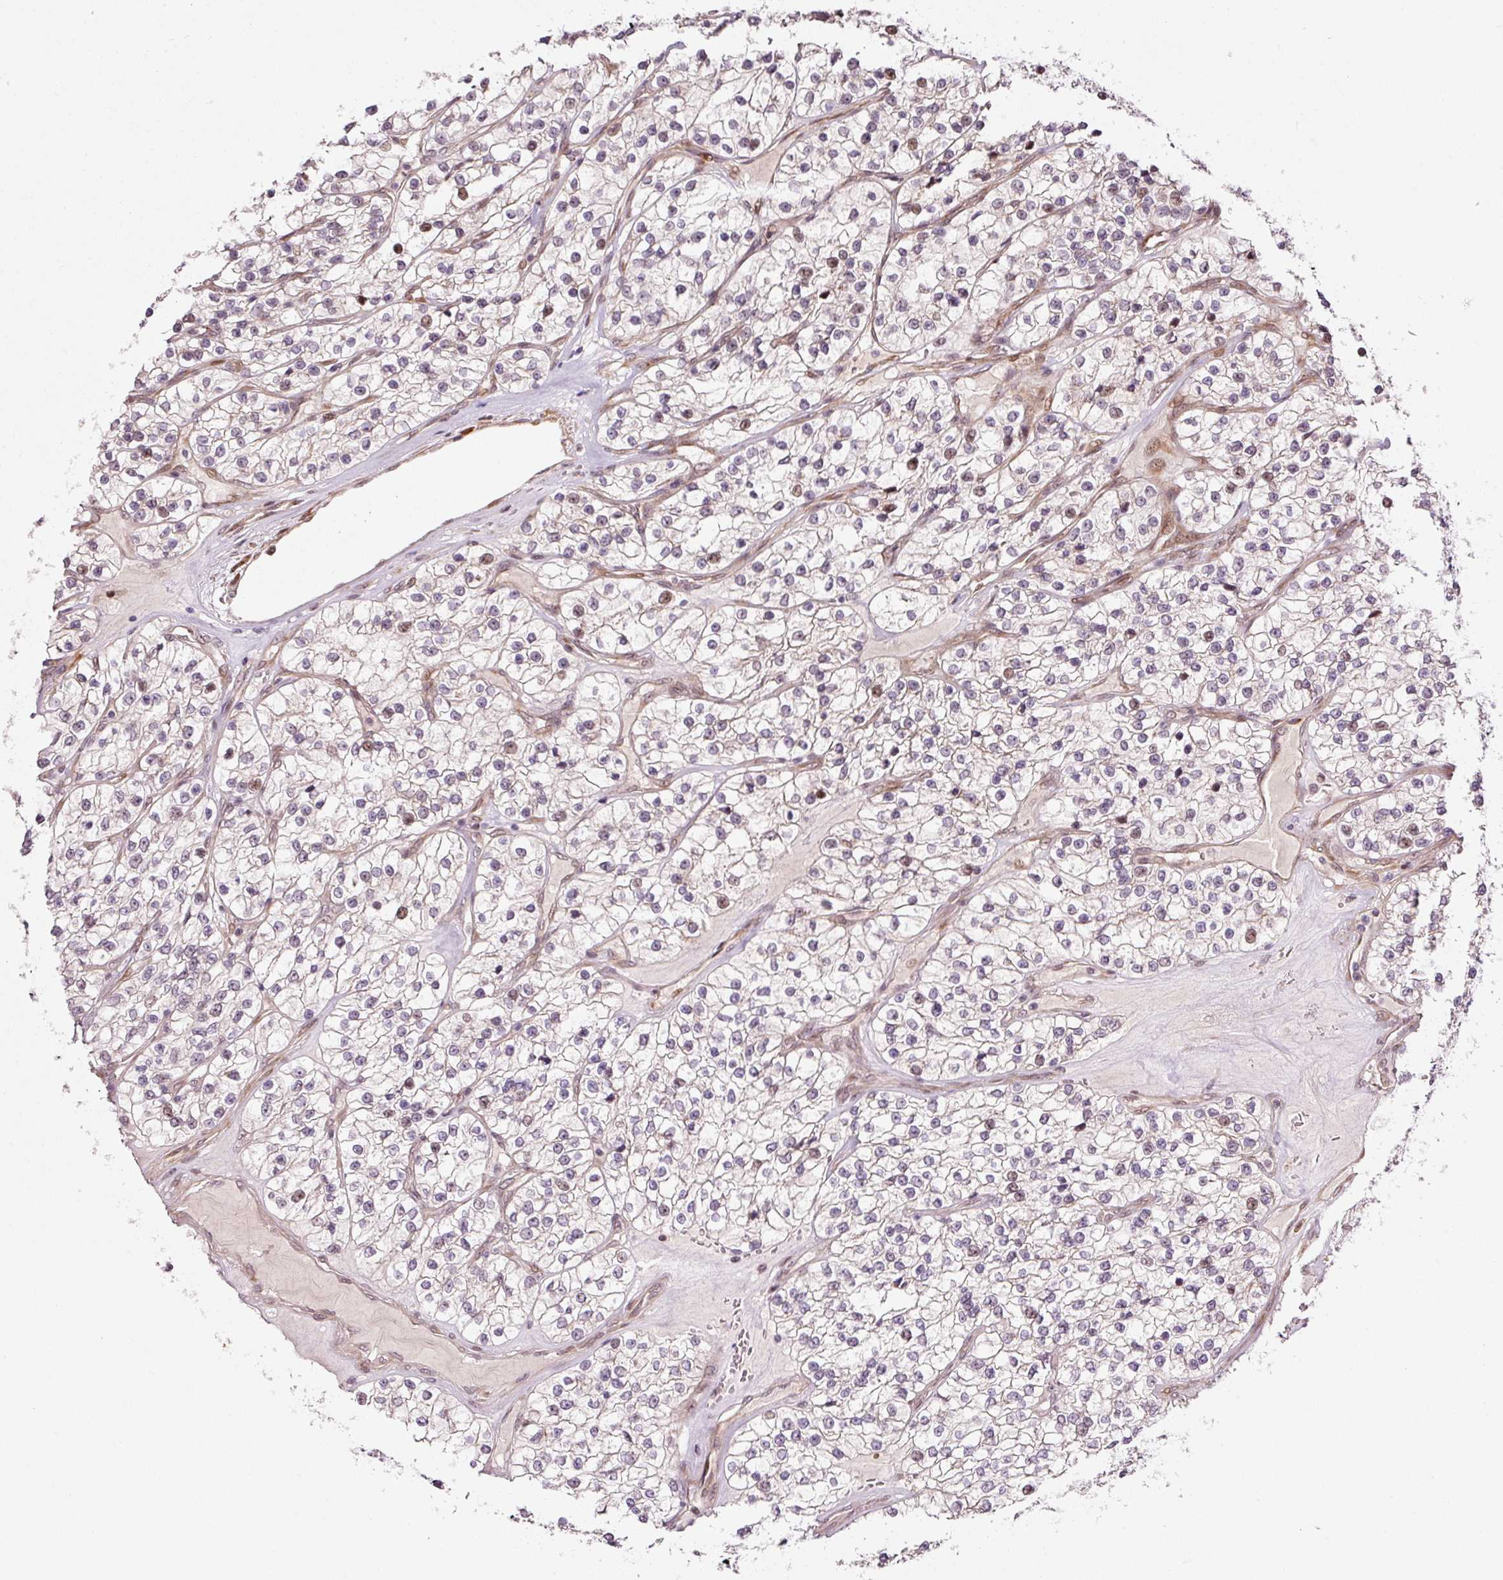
{"staining": {"intensity": "negative", "quantity": "none", "location": "none"}, "tissue": "renal cancer", "cell_type": "Tumor cells", "image_type": "cancer", "snomed": [{"axis": "morphology", "description": "Adenocarcinoma, NOS"}, {"axis": "topography", "description": "Kidney"}], "caption": "This is an immunohistochemistry image of human renal adenocarcinoma. There is no staining in tumor cells.", "gene": "ANKRD20A1", "patient": {"sex": "female", "age": 57}}